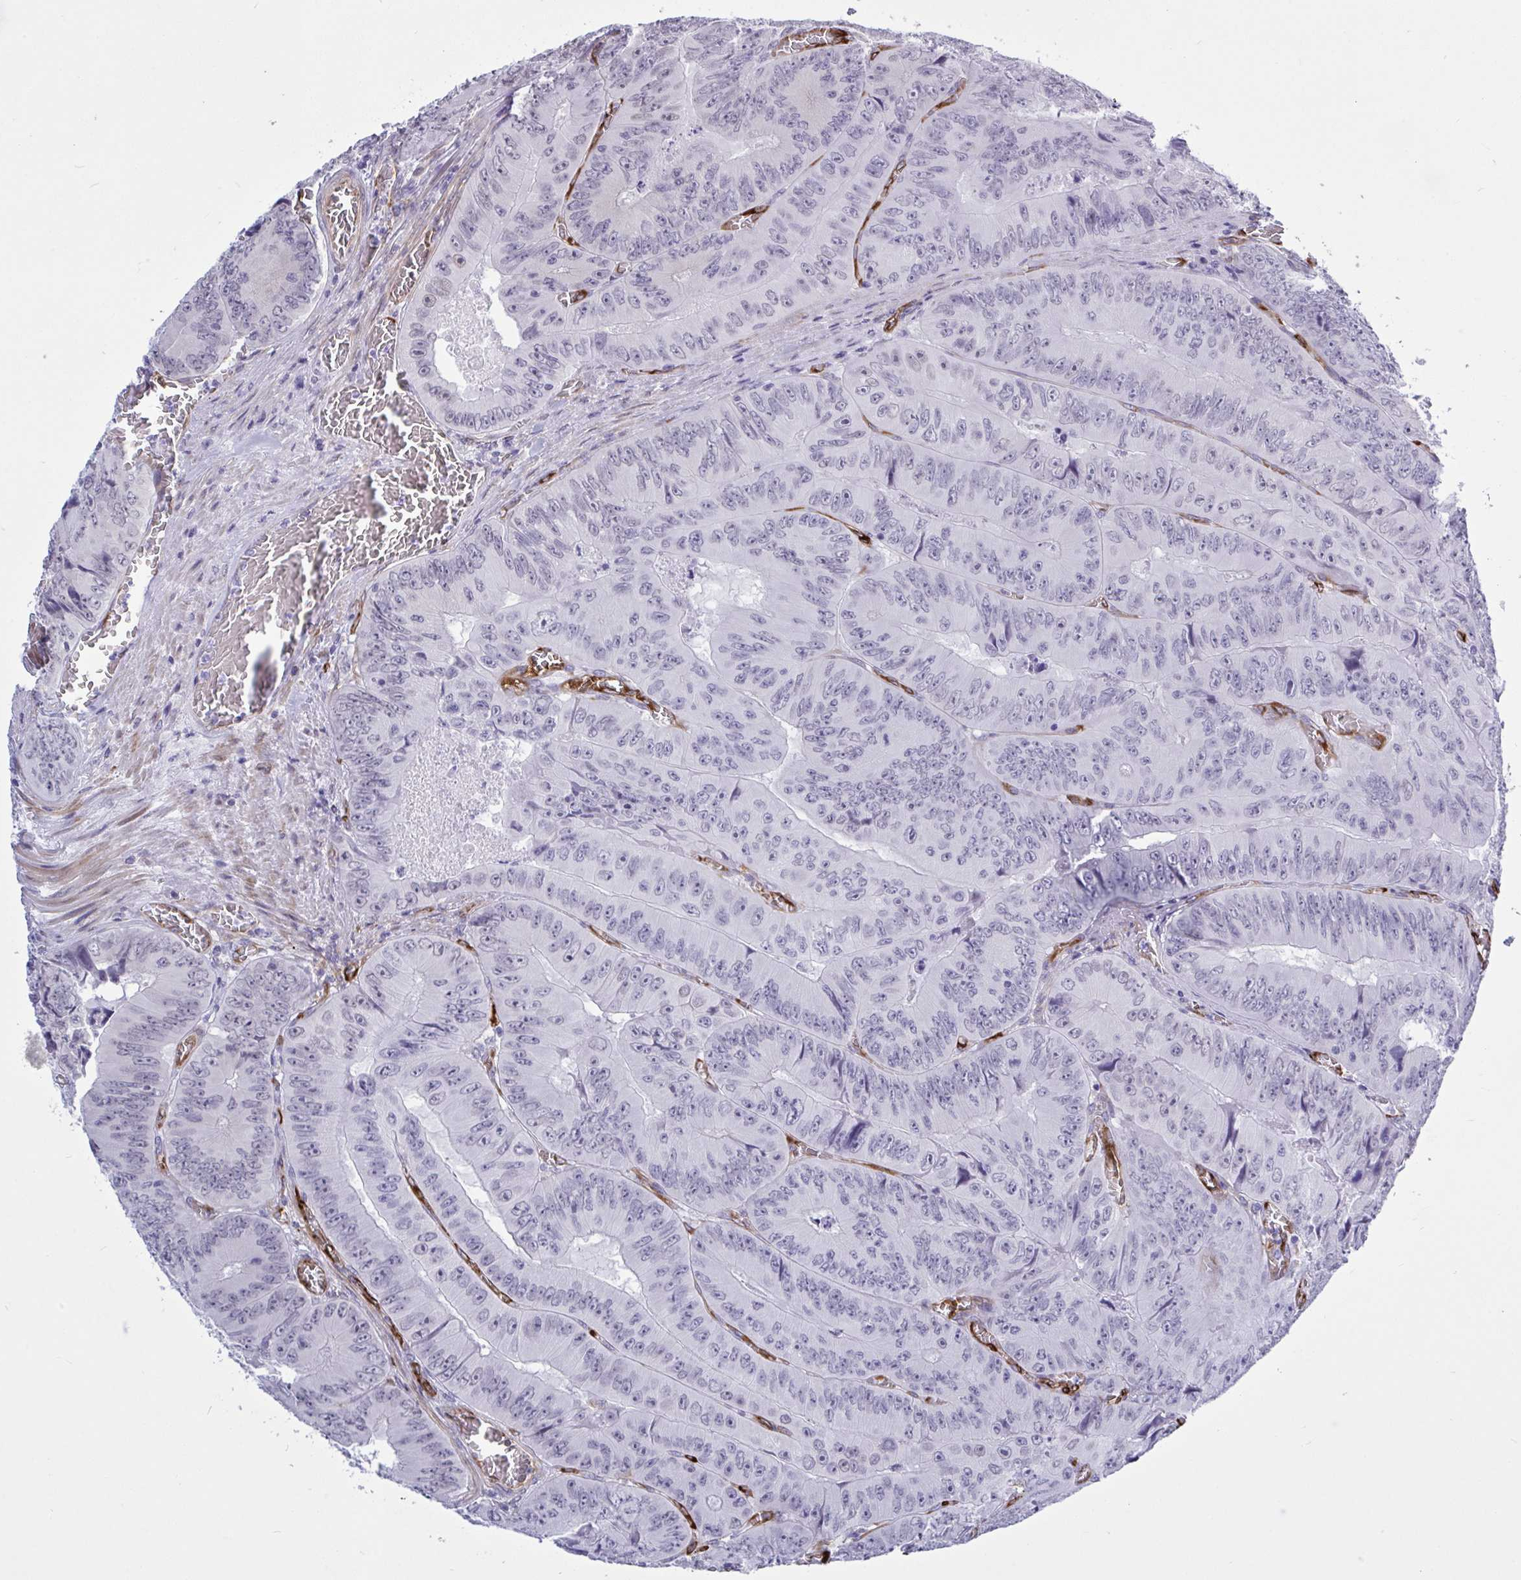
{"staining": {"intensity": "negative", "quantity": "none", "location": "none"}, "tissue": "colorectal cancer", "cell_type": "Tumor cells", "image_type": "cancer", "snomed": [{"axis": "morphology", "description": "Adenocarcinoma, NOS"}, {"axis": "topography", "description": "Colon"}], "caption": "Immunohistochemistry (IHC) of human colorectal adenocarcinoma displays no positivity in tumor cells.", "gene": "EML1", "patient": {"sex": "female", "age": 84}}